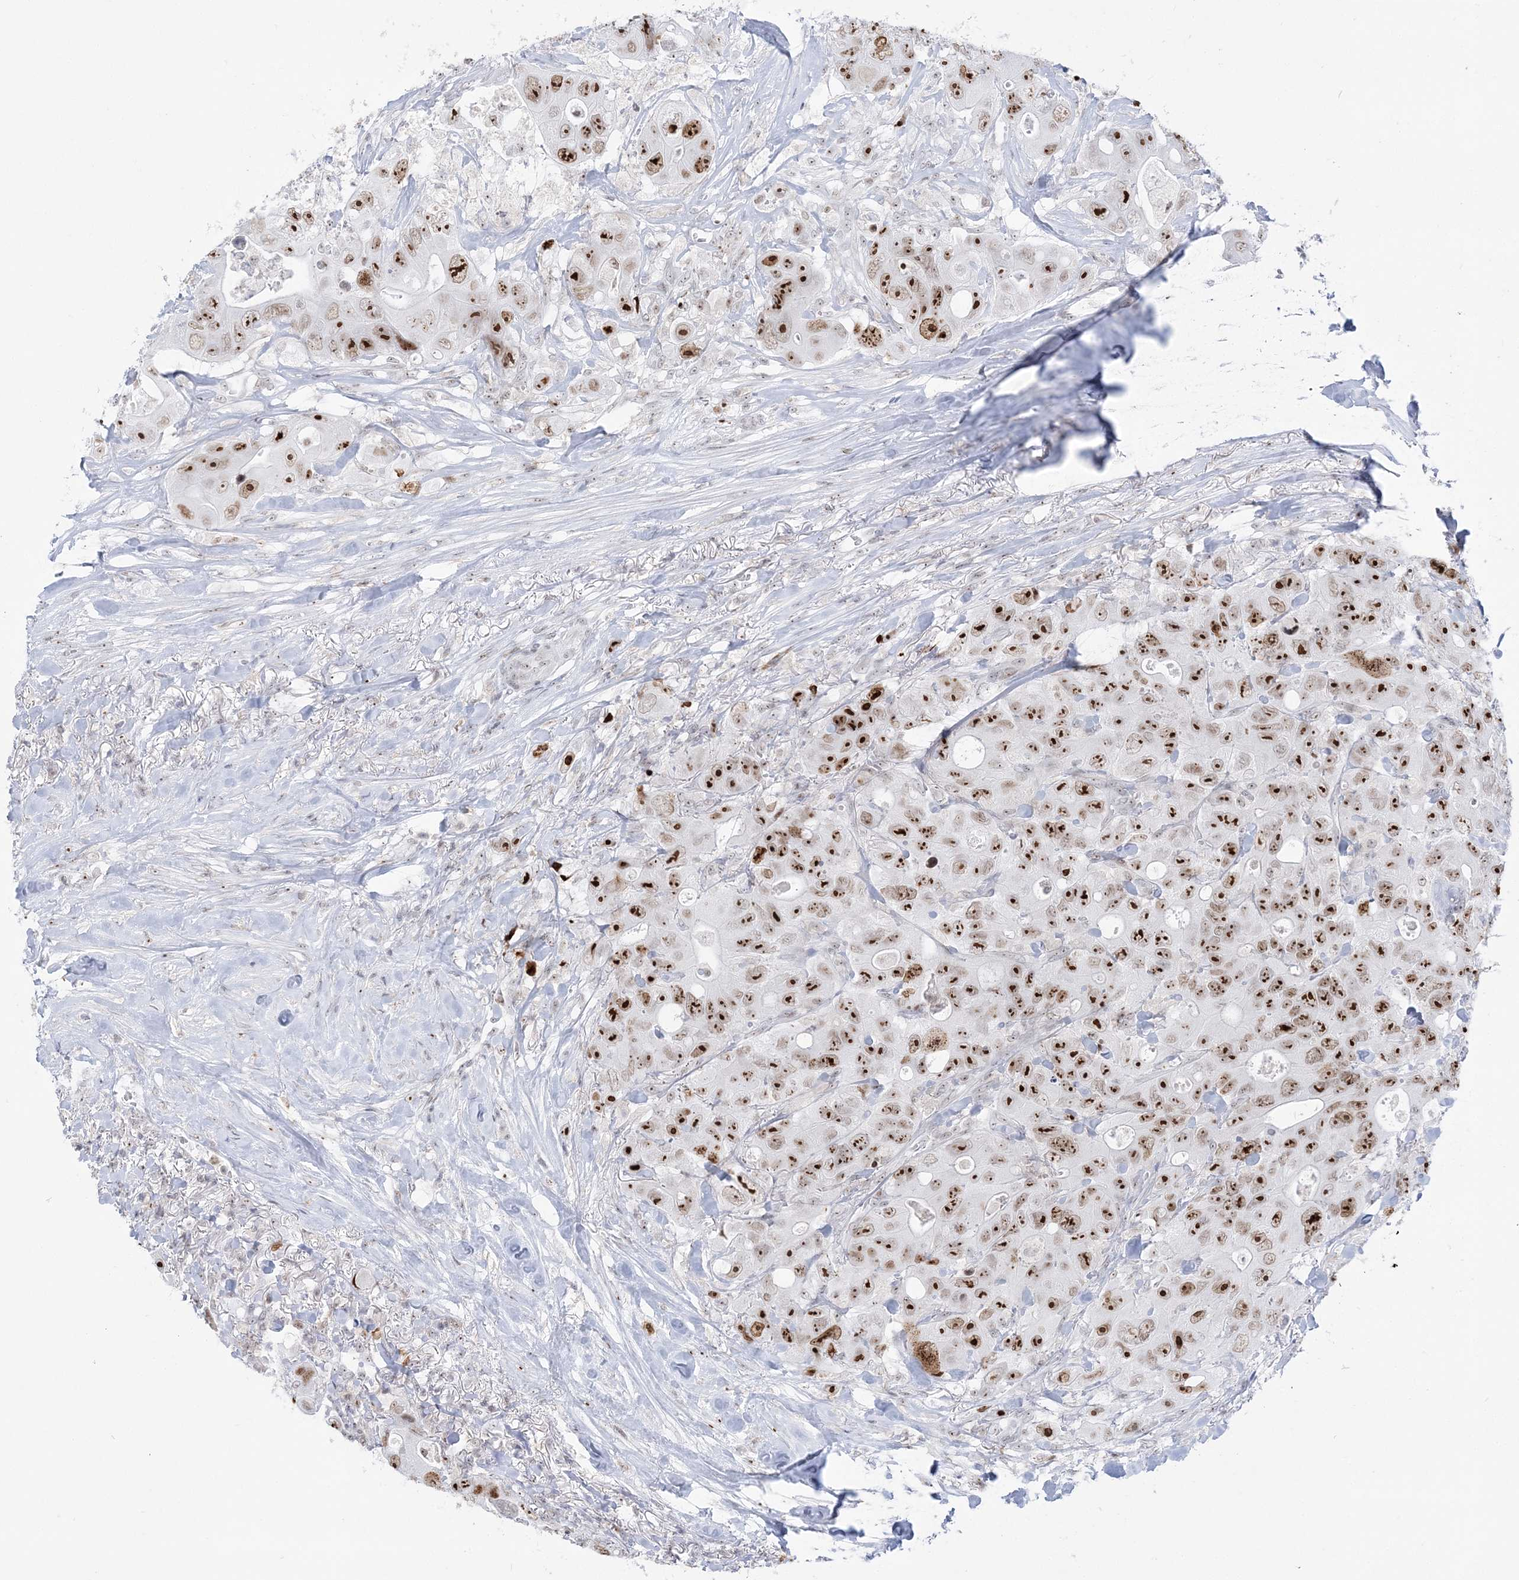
{"staining": {"intensity": "strong", "quantity": ">75%", "location": "nuclear"}, "tissue": "colorectal cancer", "cell_type": "Tumor cells", "image_type": "cancer", "snomed": [{"axis": "morphology", "description": "Adenocarcinoma, NOS"}, {"axis": "topography", "description": "Colon"}], "caption": "Human adenocarcinoma (colorectal) stained for a protein (brown) shows strong nuclear positive expression in approximately >75% of tumor cells.", "gene": "DDX21", "patient": {"sex": "female", "age": 46}}